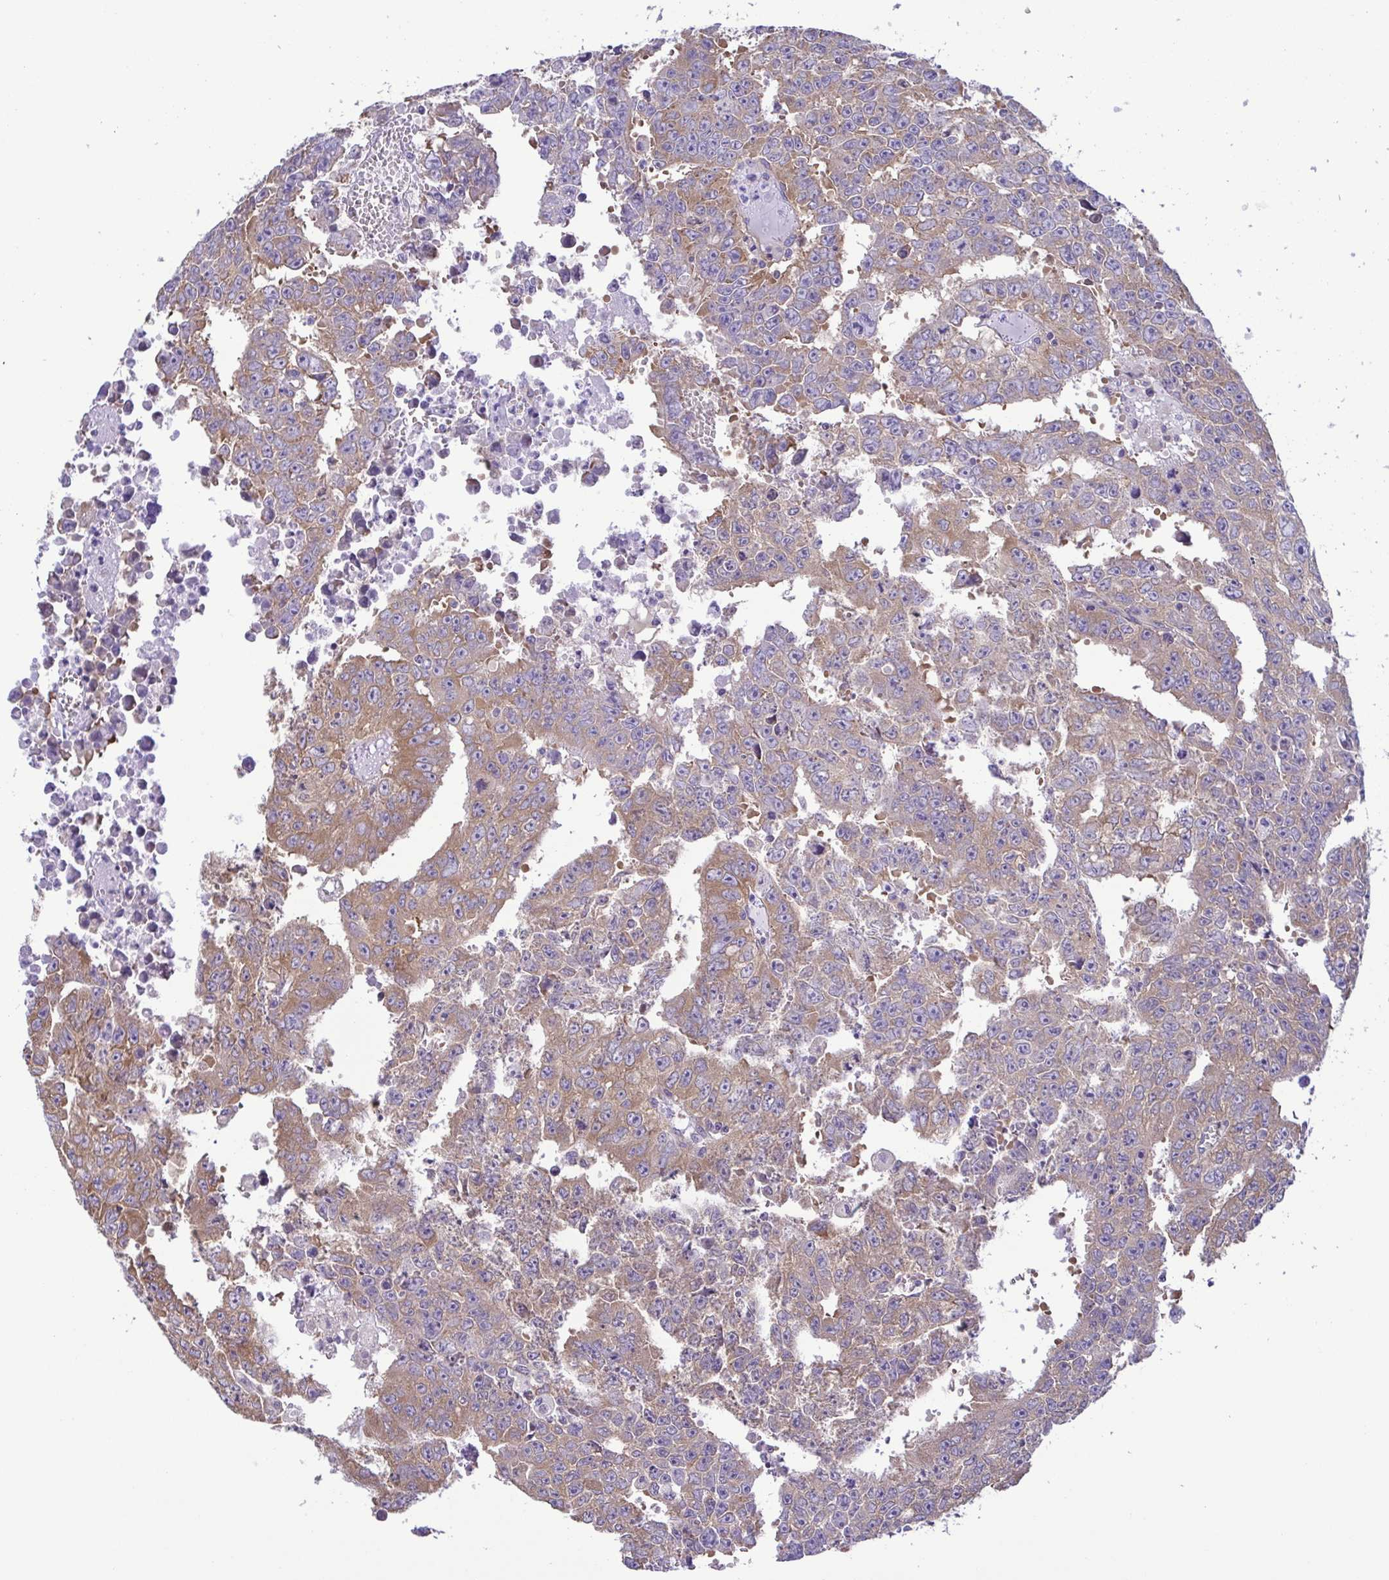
{"staining": {"intensity": "weak", "quantity": ">75%", "location": "cytoplasmic/membranous"}, "tissue": "testis cancer", "cell_type": "Tumor cells", "image_type": "cancer", "snomed": [{"axis": "morphology", "description": "Carcinoma, Embryonal, NOS"}, {"axis": "morphology", "description": "Teratoma, malignant, NOS"}, {"axis": "topography", "description": "Testis"}], "caption": "Weak cytoplasmic/membranous expression is appreciated in about >75% of tumor cells in testis embryonal carcinoma. (DAB (3,3'-diaminobenzidine) IHC, brown staining for protein, blue staining for nuclei).", "gene": "TNNI3", "patient": {"sex": "male", "age": 24}}